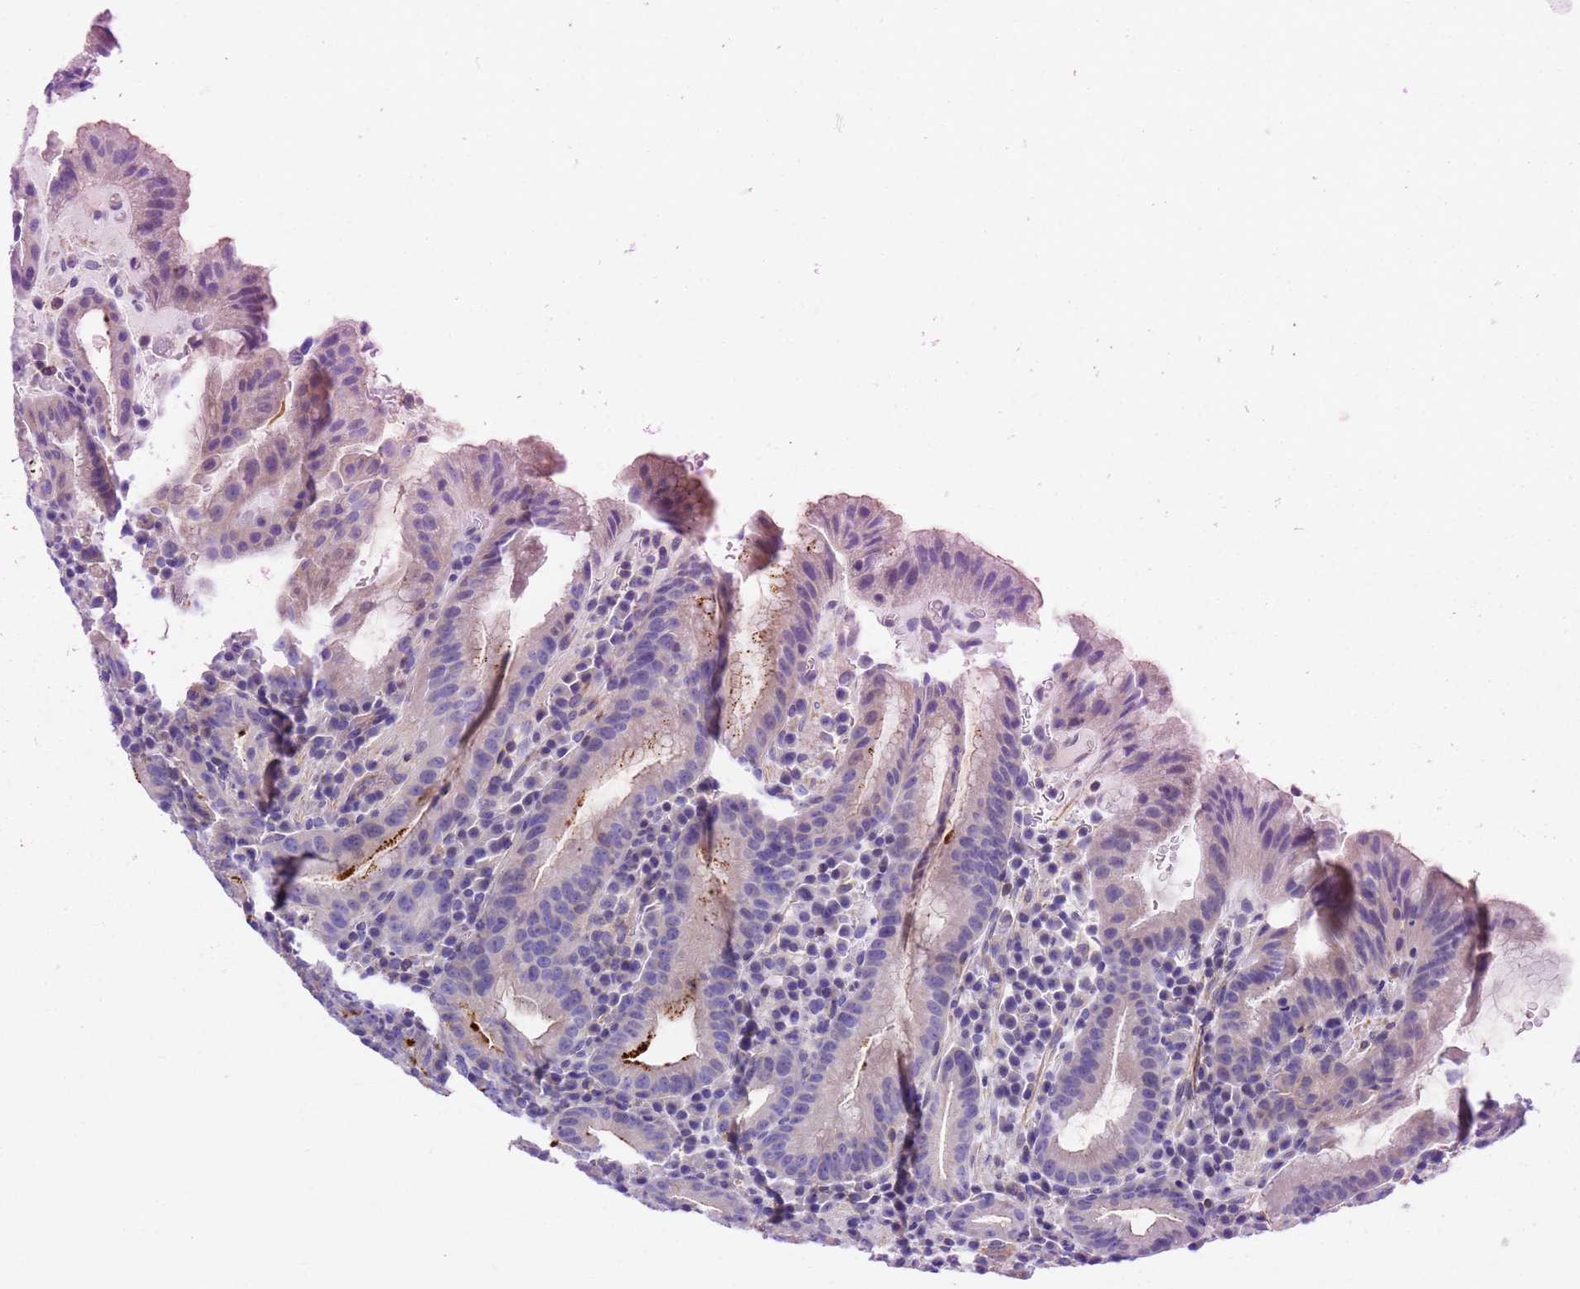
{"staining": {"intensity": "strong", "quantity": "<25%", "location": "cytoplasmic/membranous"}, "tissue": "stomach", "cell_type": "Glandular cells", "image_type": "normal", "snomed": [{"axis": "morphology", "description": "Normal tissue, NOS"}, {"axis": "morphology", "description": "Inflammation, NOS"}, {"axis": "topography", "description": "Stomach"}], "caption": "Stomach stained for a protein (brown) demonstrates strong cytoplasmic/membranous positive positivity in about <25% of glandular cells.", "gene": "GCHFR", "patient": {"sex": "male", "age": 79}}